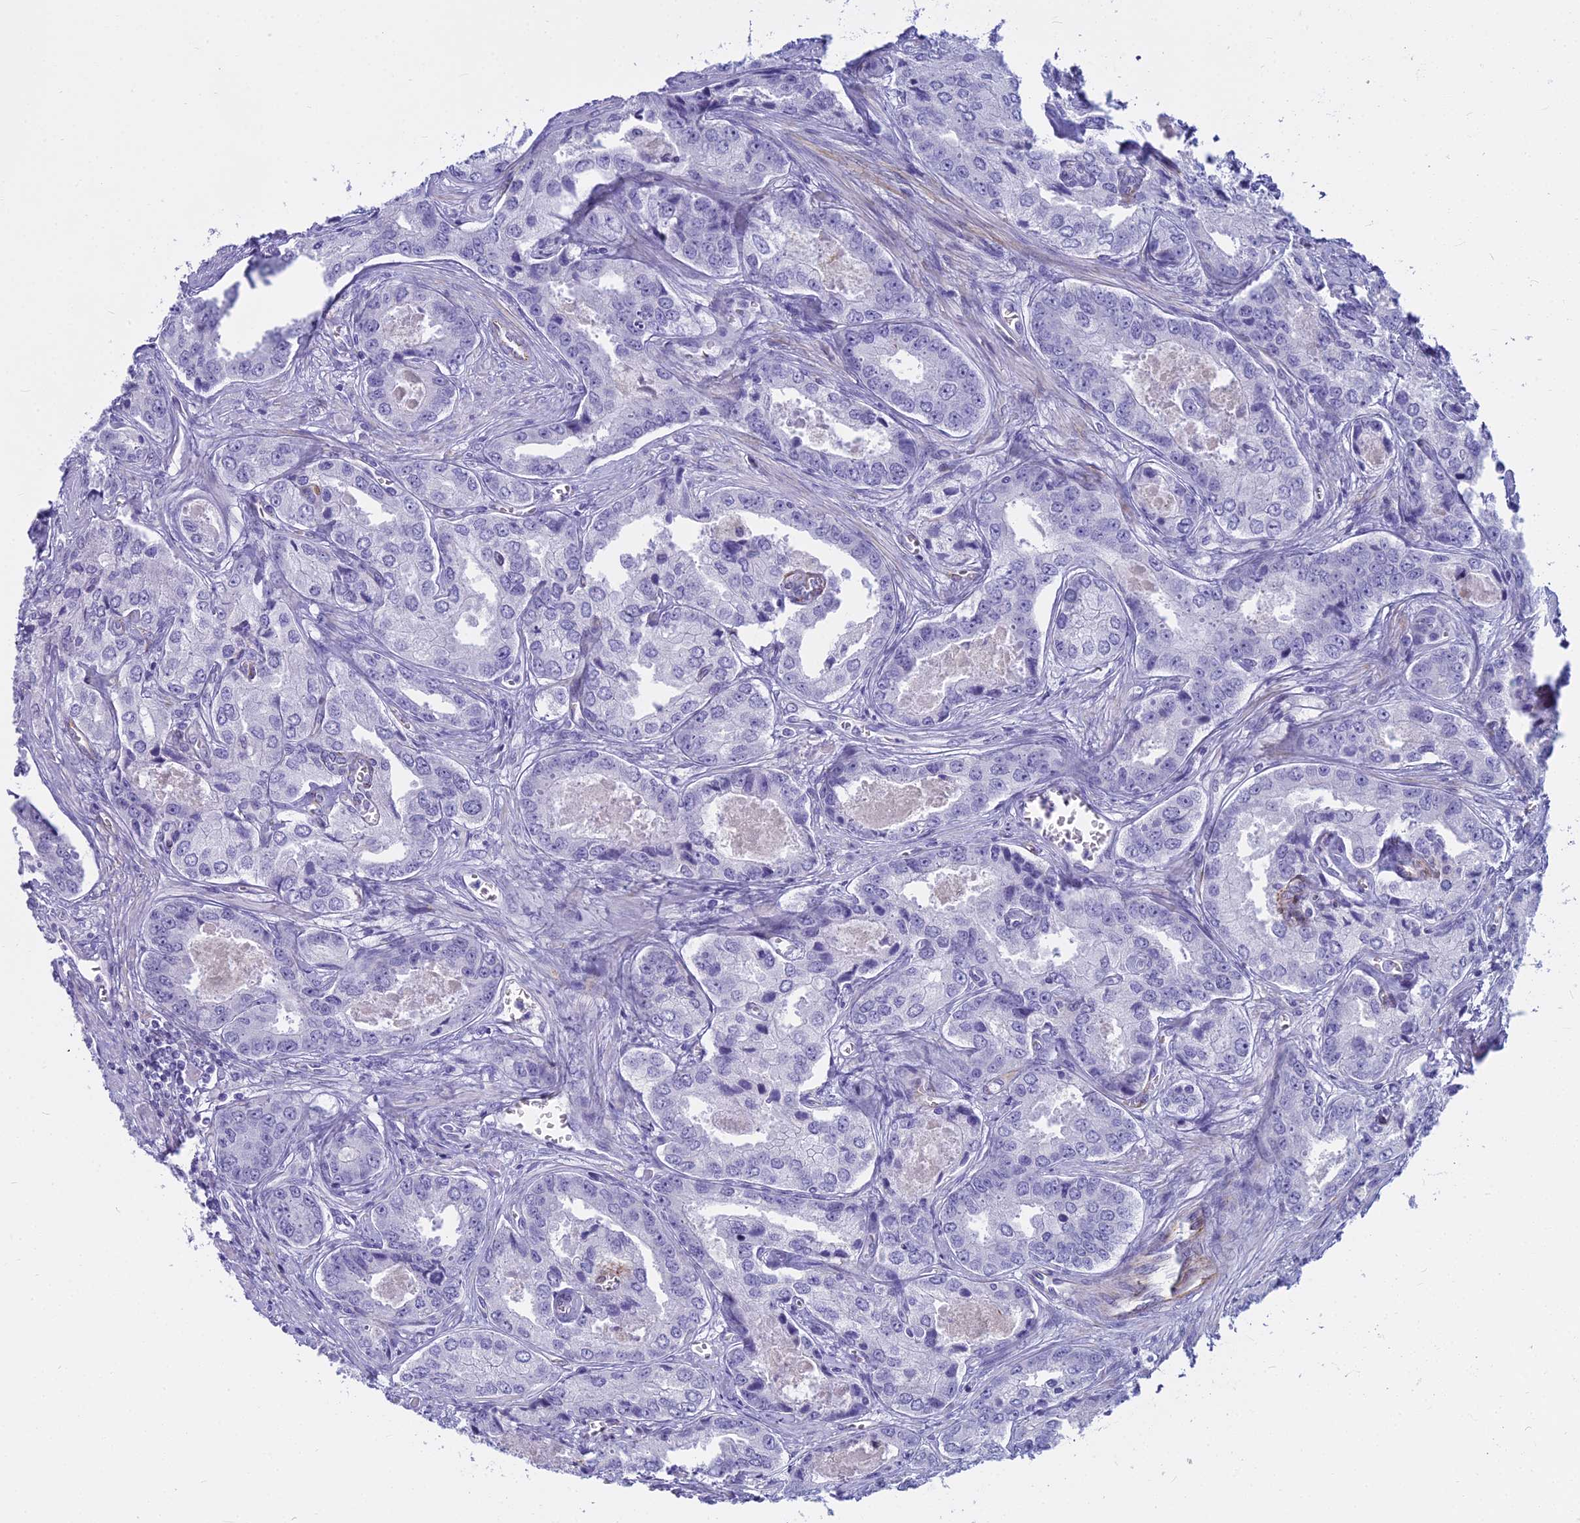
{"staining": {"intensity": "negative", "quantity": "none", "location": "none"}, "tissue": "prostate cancer", "cell_type": "Tumor cells", "image_type": "cancer", "snomed": [{"axis": "morphology", "description": "Adenocarcinoma, Low grade"}, {"axis": "topography", "description": "Prostate"}], "caption": "The image exhibits no significant staining in tumor cells of prostate cancer (low-grade adenocarcinoma).", "gene": "EVI2A", "patient": {"sex": "male", "age": 68}}